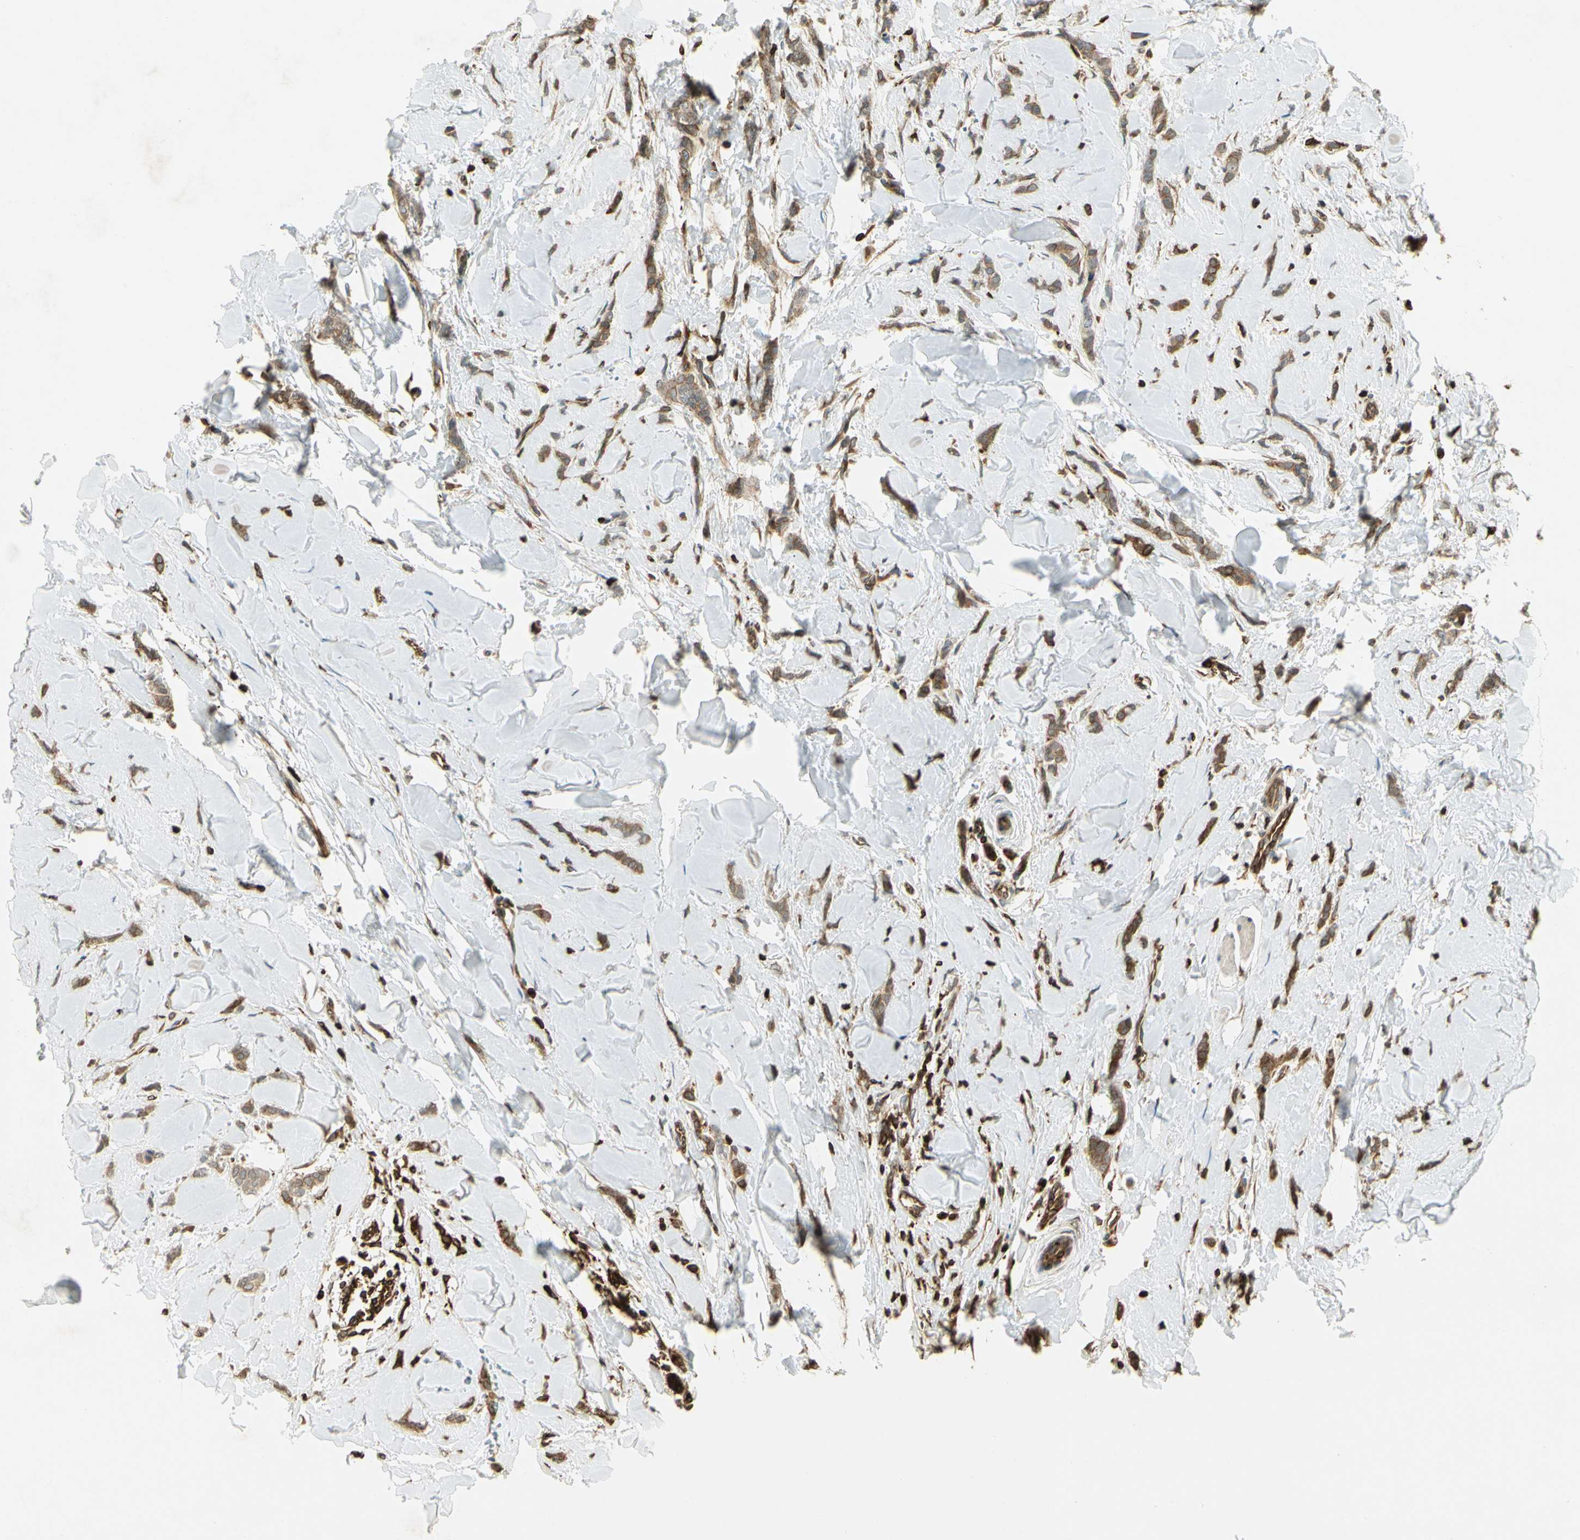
{"staining": {"intensity": "moderate", "quantity": ">75%", "location": "cytoplasmic/membranous"}, "tissue": "breast cancer", "cell_type": "Tumor cells", "image_type": "cancer", "snomed": [{"axis": "morphology", "description": "Lobular carcinoma"}, {"axis": "topography", "description": "Skin"}, {"axis": "topography", "description": "Breast"}], "caption": "Breast cancer (lobular carcinoma) was stained to show a protein in brown. There is medium levels of moderate cytoplasmic/membranous expression in about >75% of tumor cells. The staining was performed using DAB, with brown indicating positive protein expression. Nuclei are stained blue with hematoxylin.", "gene": "TAPBP", "patient": {"sex": "female", "age": 46}}